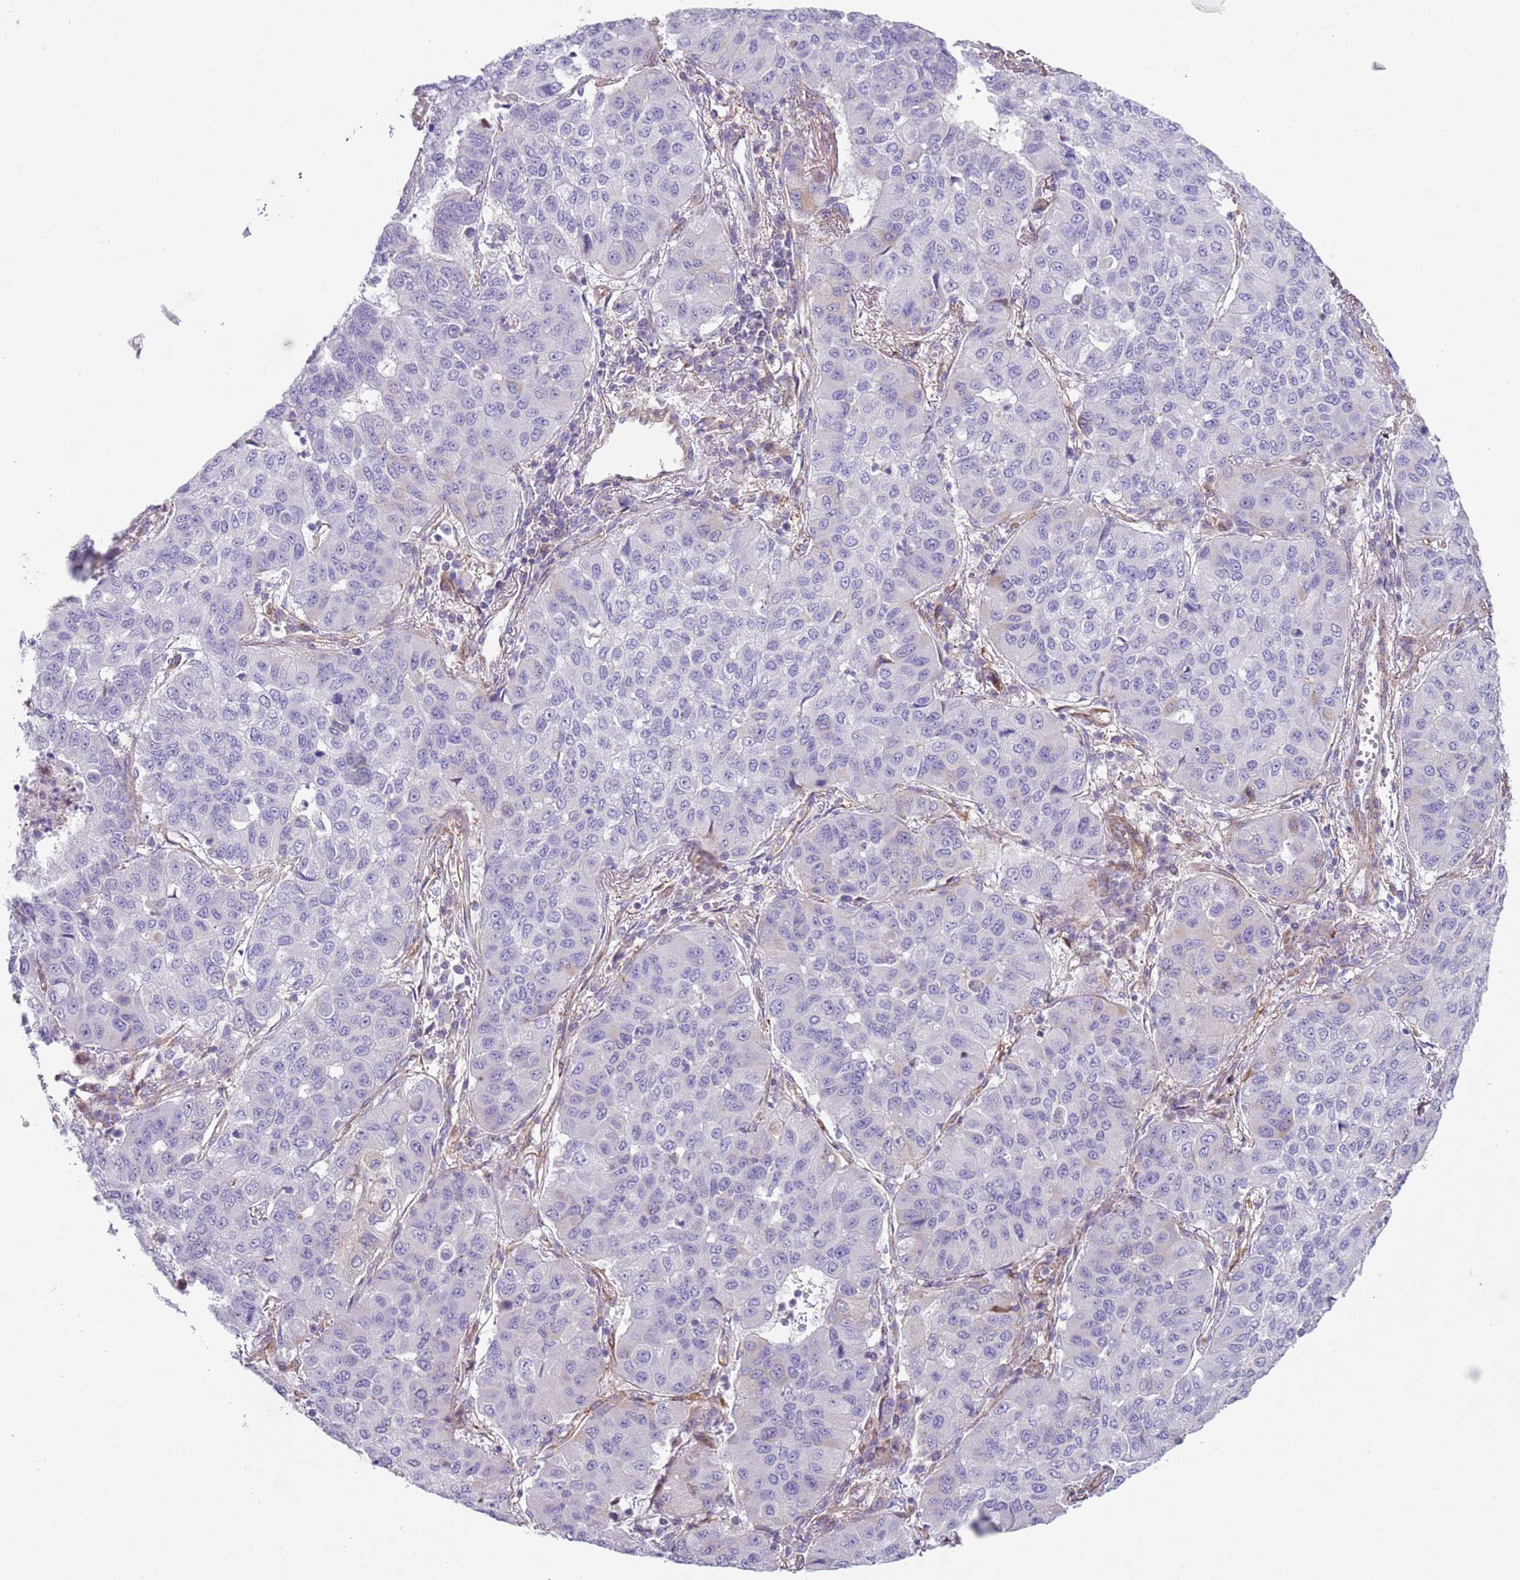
{"staining": {"intensity": "negative", "quantity": "none", "location": "none"}, "tissue": "lung cancer", "cell_type": "Tumor cells", "image_type": "cancer", "snomed": [{"axis": "morphology", "description": "Squamous cell carcinoma, NOS"}, {"axis": "topography", "description": "Lung"}], "caption": "A micrograph of human lung cancer is negative for staining in tumor cells.", "gene": "GNAI3", "patient": {"sex": "male", "age": 74}}